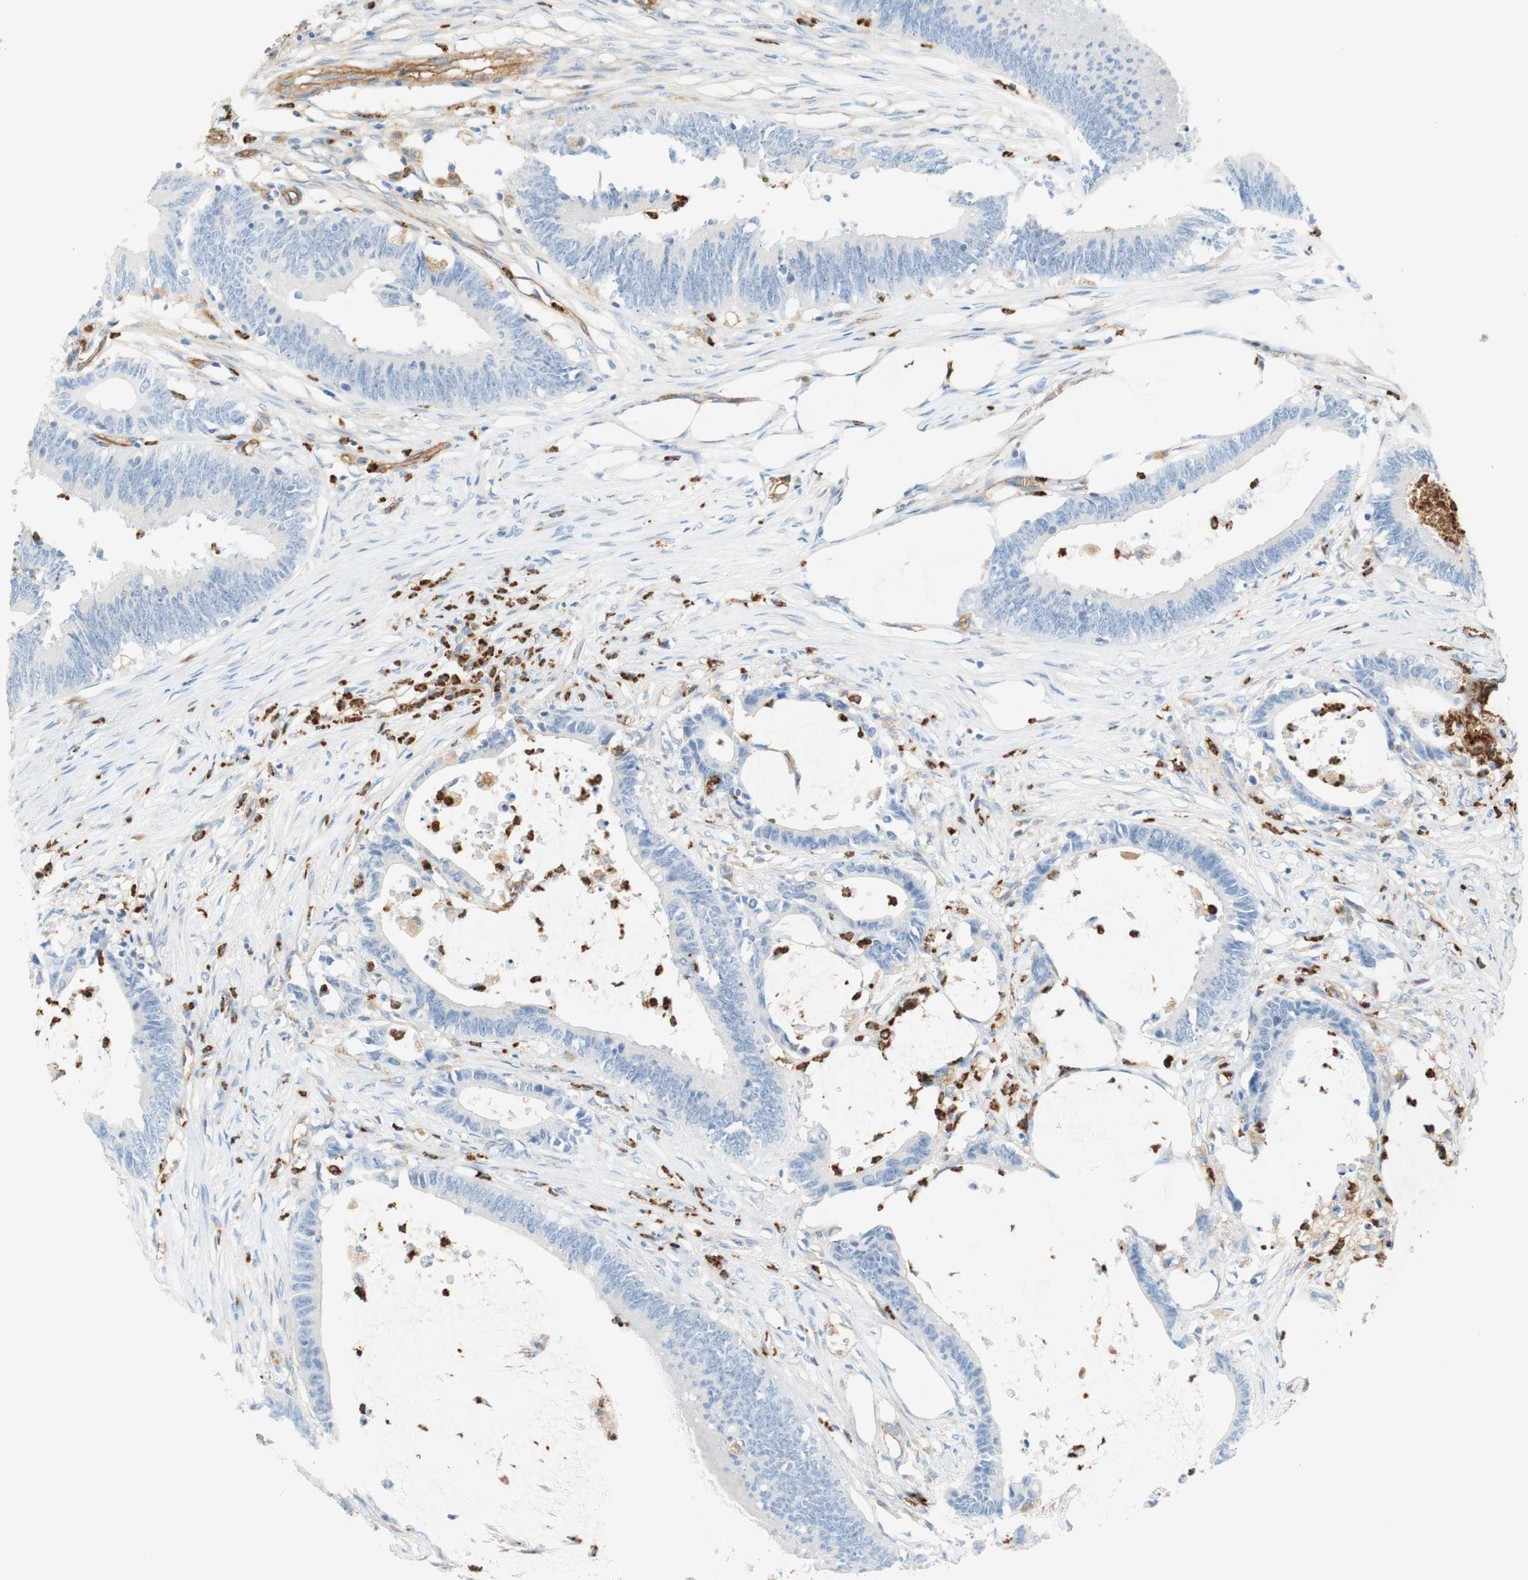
{"staining": {"intensity": "negative", "quantity": "none", "location": "none"}, "tissue": "colorectal cancer", "cell_type": "Tumor cells", "image_type": "cancer", "snomed": [{"axis": "morphology", "description": "Adenocarcinoma, NOS"}, {"axis": "topography", "description": "Rectum"}], "caption": "Tumor cells are negative for brown protein staining in colorectal cancer (adenocarcinoma).", "gene": "STOM", "patient": {"sex": "female", "age": 66}}